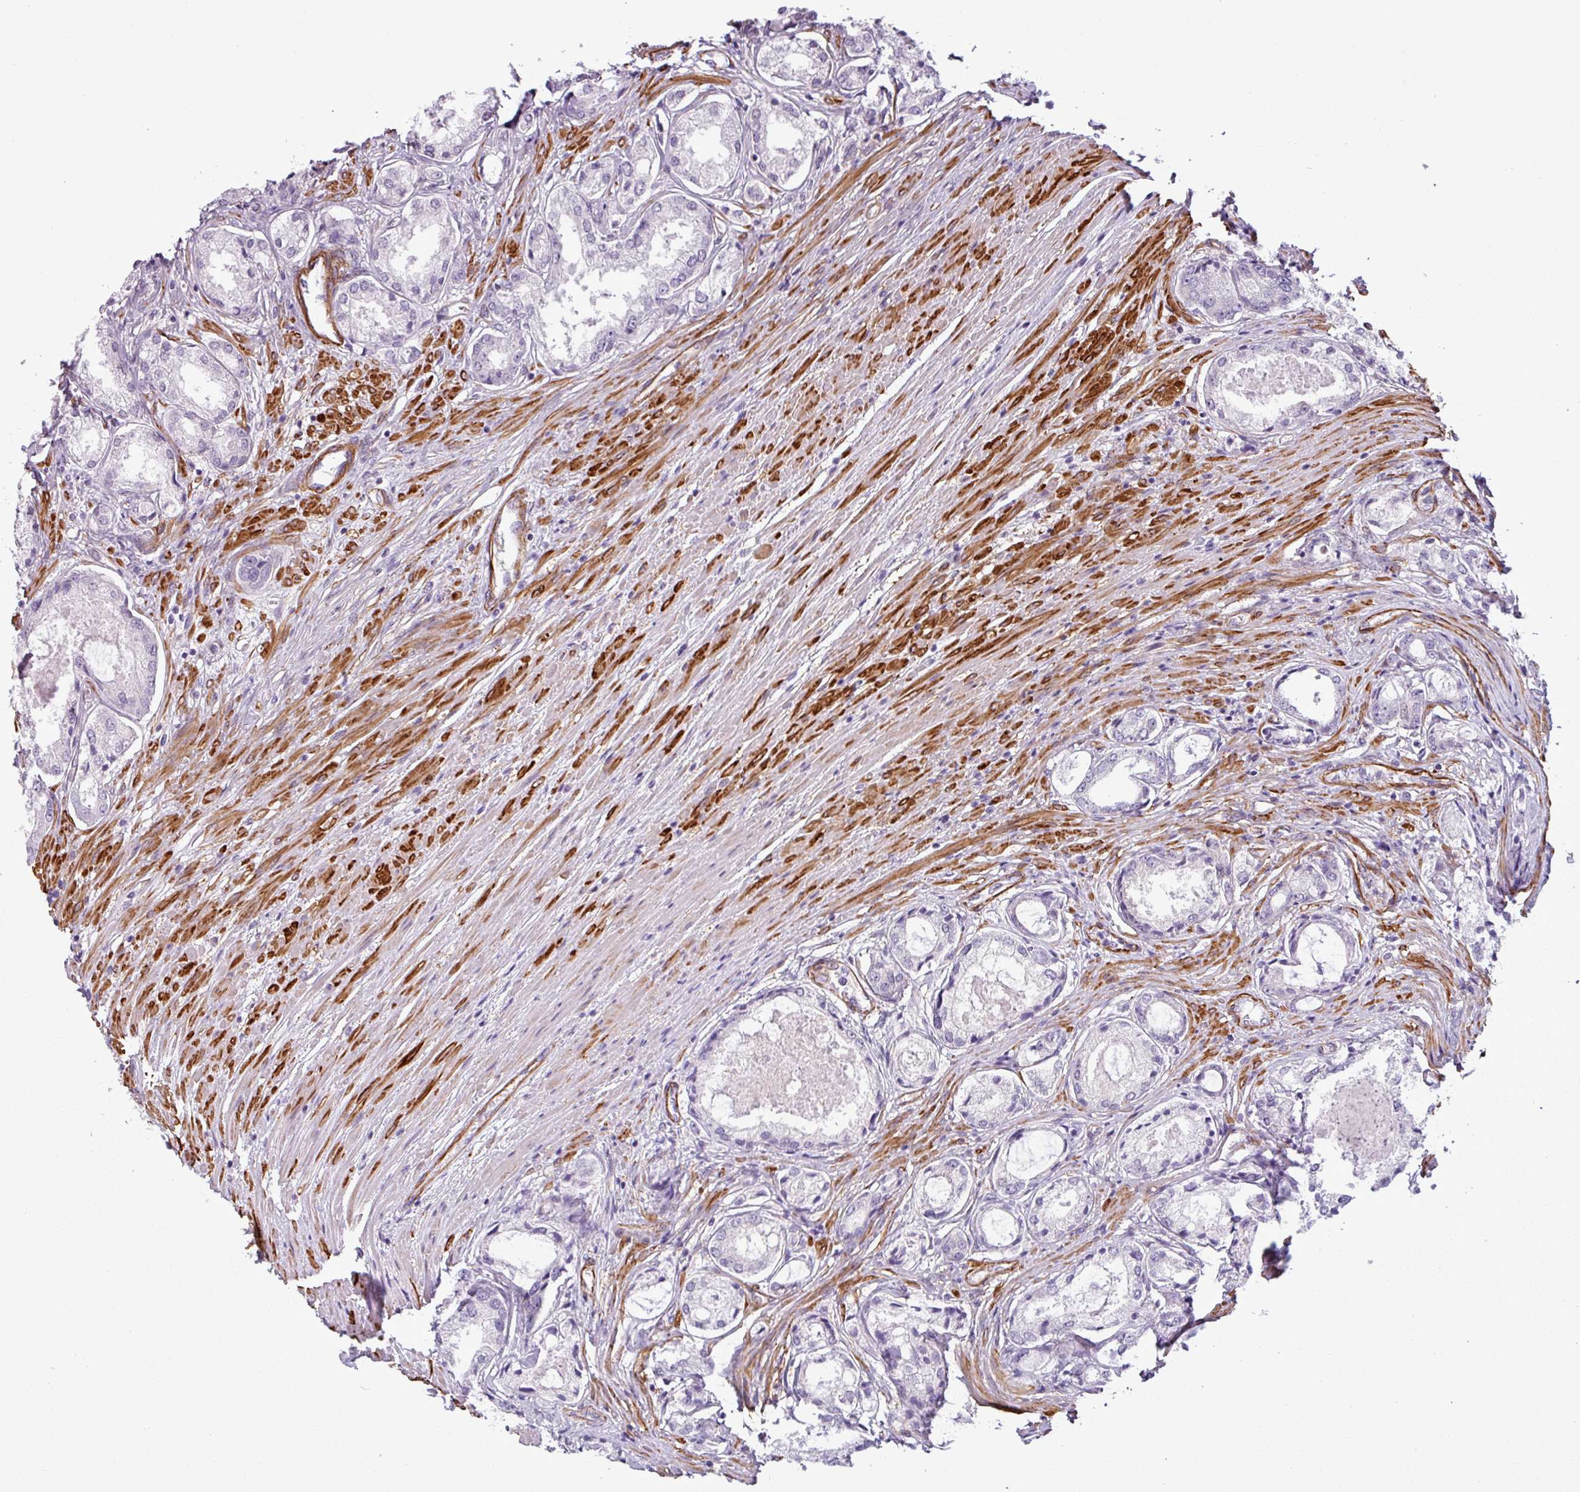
{"staining": {"intensity": "negative", "quantity": "none", "location": "none"}, "tissue": "prostate cancer", "cell_type": "Tumor cells", "image_type": "cancer", "snomed": [{"axis": "morphology", "description": "Adenocarcinoma, Low grade"}, {"axis": "topography", "description": "Prostate"}], "caption": "Tumor cells show no significant protein expression in prostate cancer (low-grade adenocarcinoma).", "gene": "ATP10A", "patient": {"sex": "male", "age": 68}}